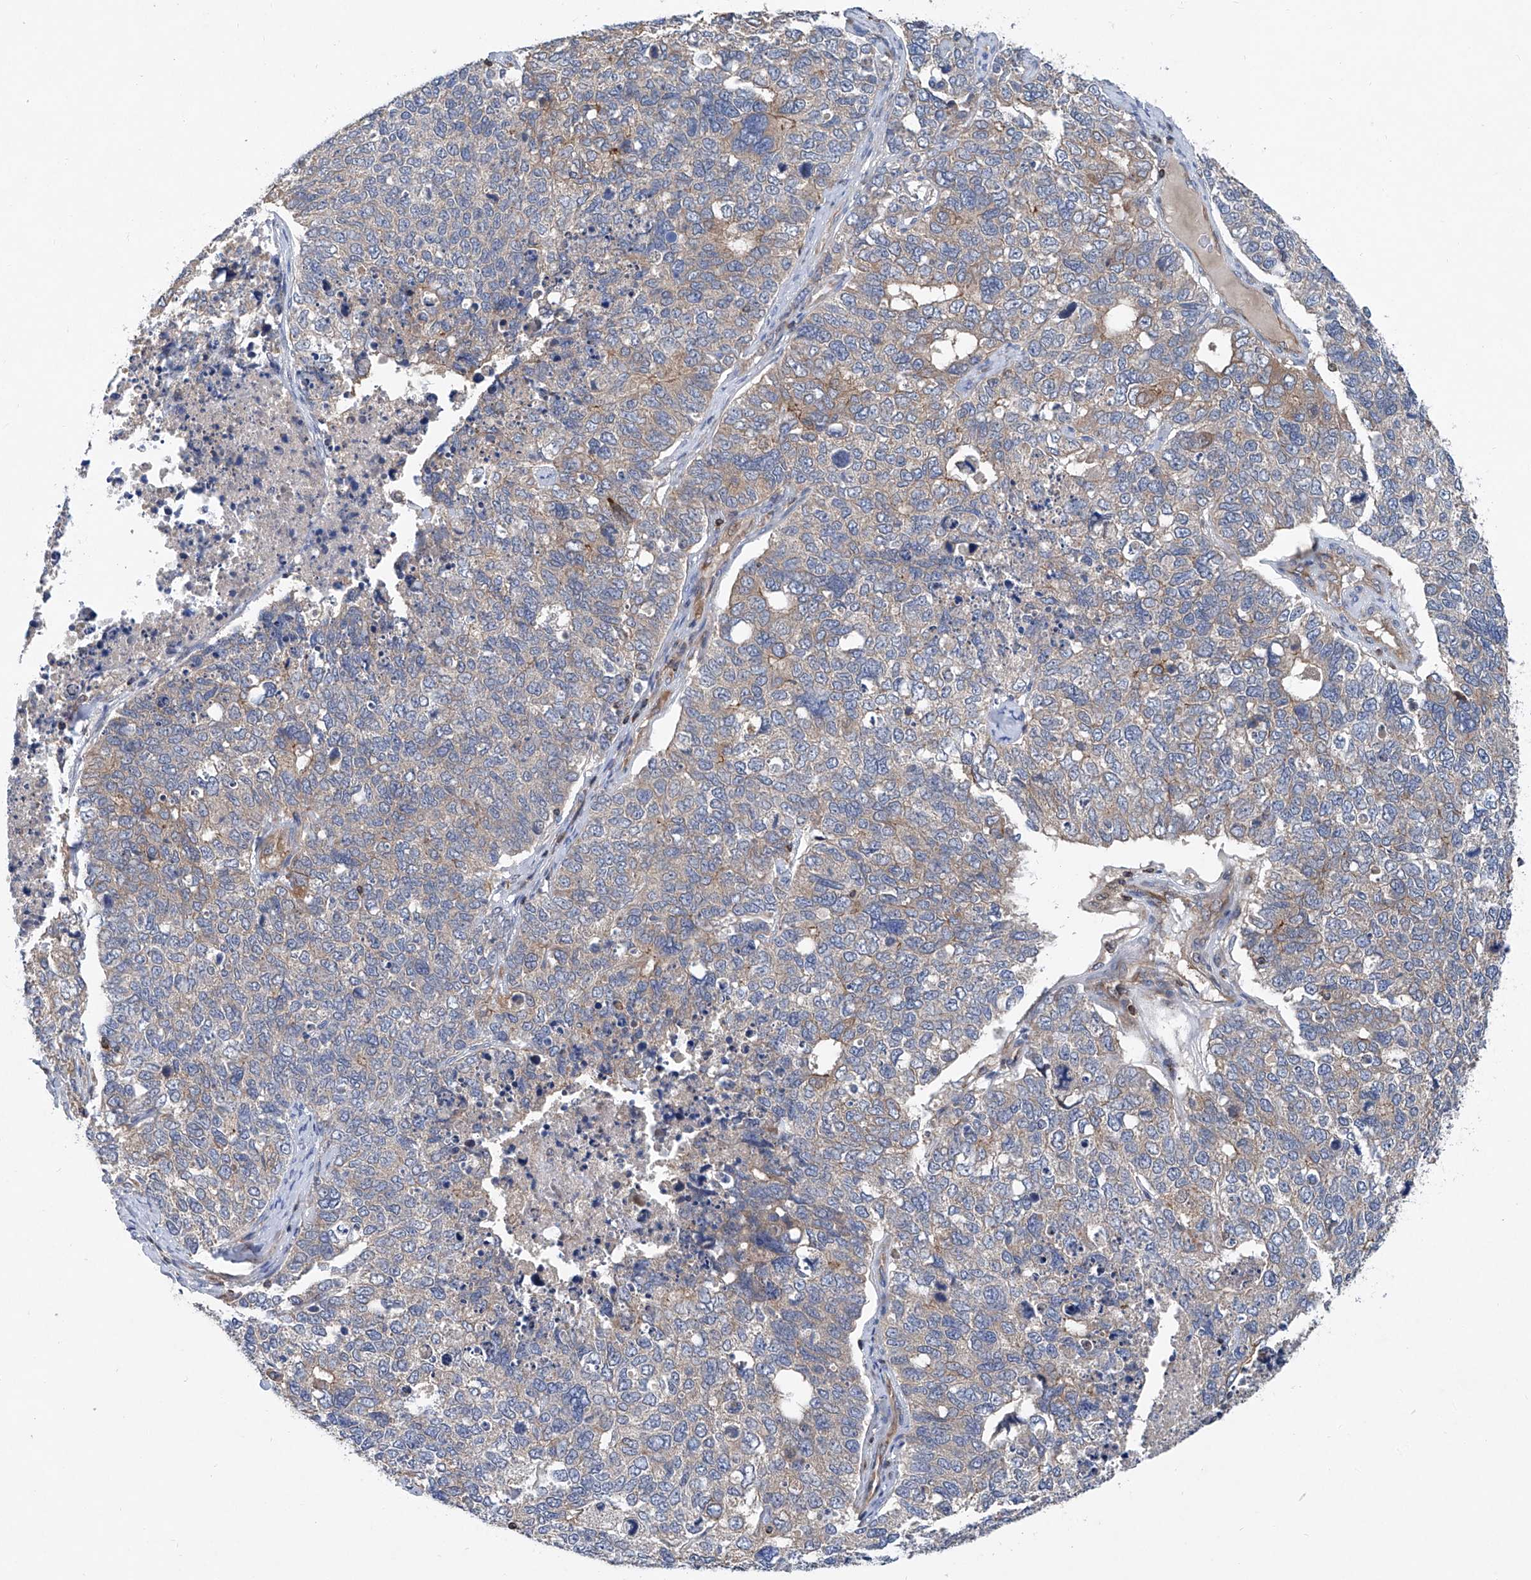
{"staining": {"intensity": "weak", "quantity": "<25%", "location": "cytoplasmic/membranous"}, "tissue": "cervical cancer", "cell_type": "Tumor cells", "image_type": "cancer", "snomed": [{"axis": "morphology", "description": "Squamous cell carcinoma, NOS"}, {"axis": "topography", "description": "Cervix"}], "caption": "Cervical squamous cell carcinoma was stained to show a protein in brown. There is no significant positivity in tumor cells. (DAB immunohistochemistry (IHC) with hematoxylin counter stain).", "gene": "TRIM38", "patient": {"sex": "female", "age": 63}}